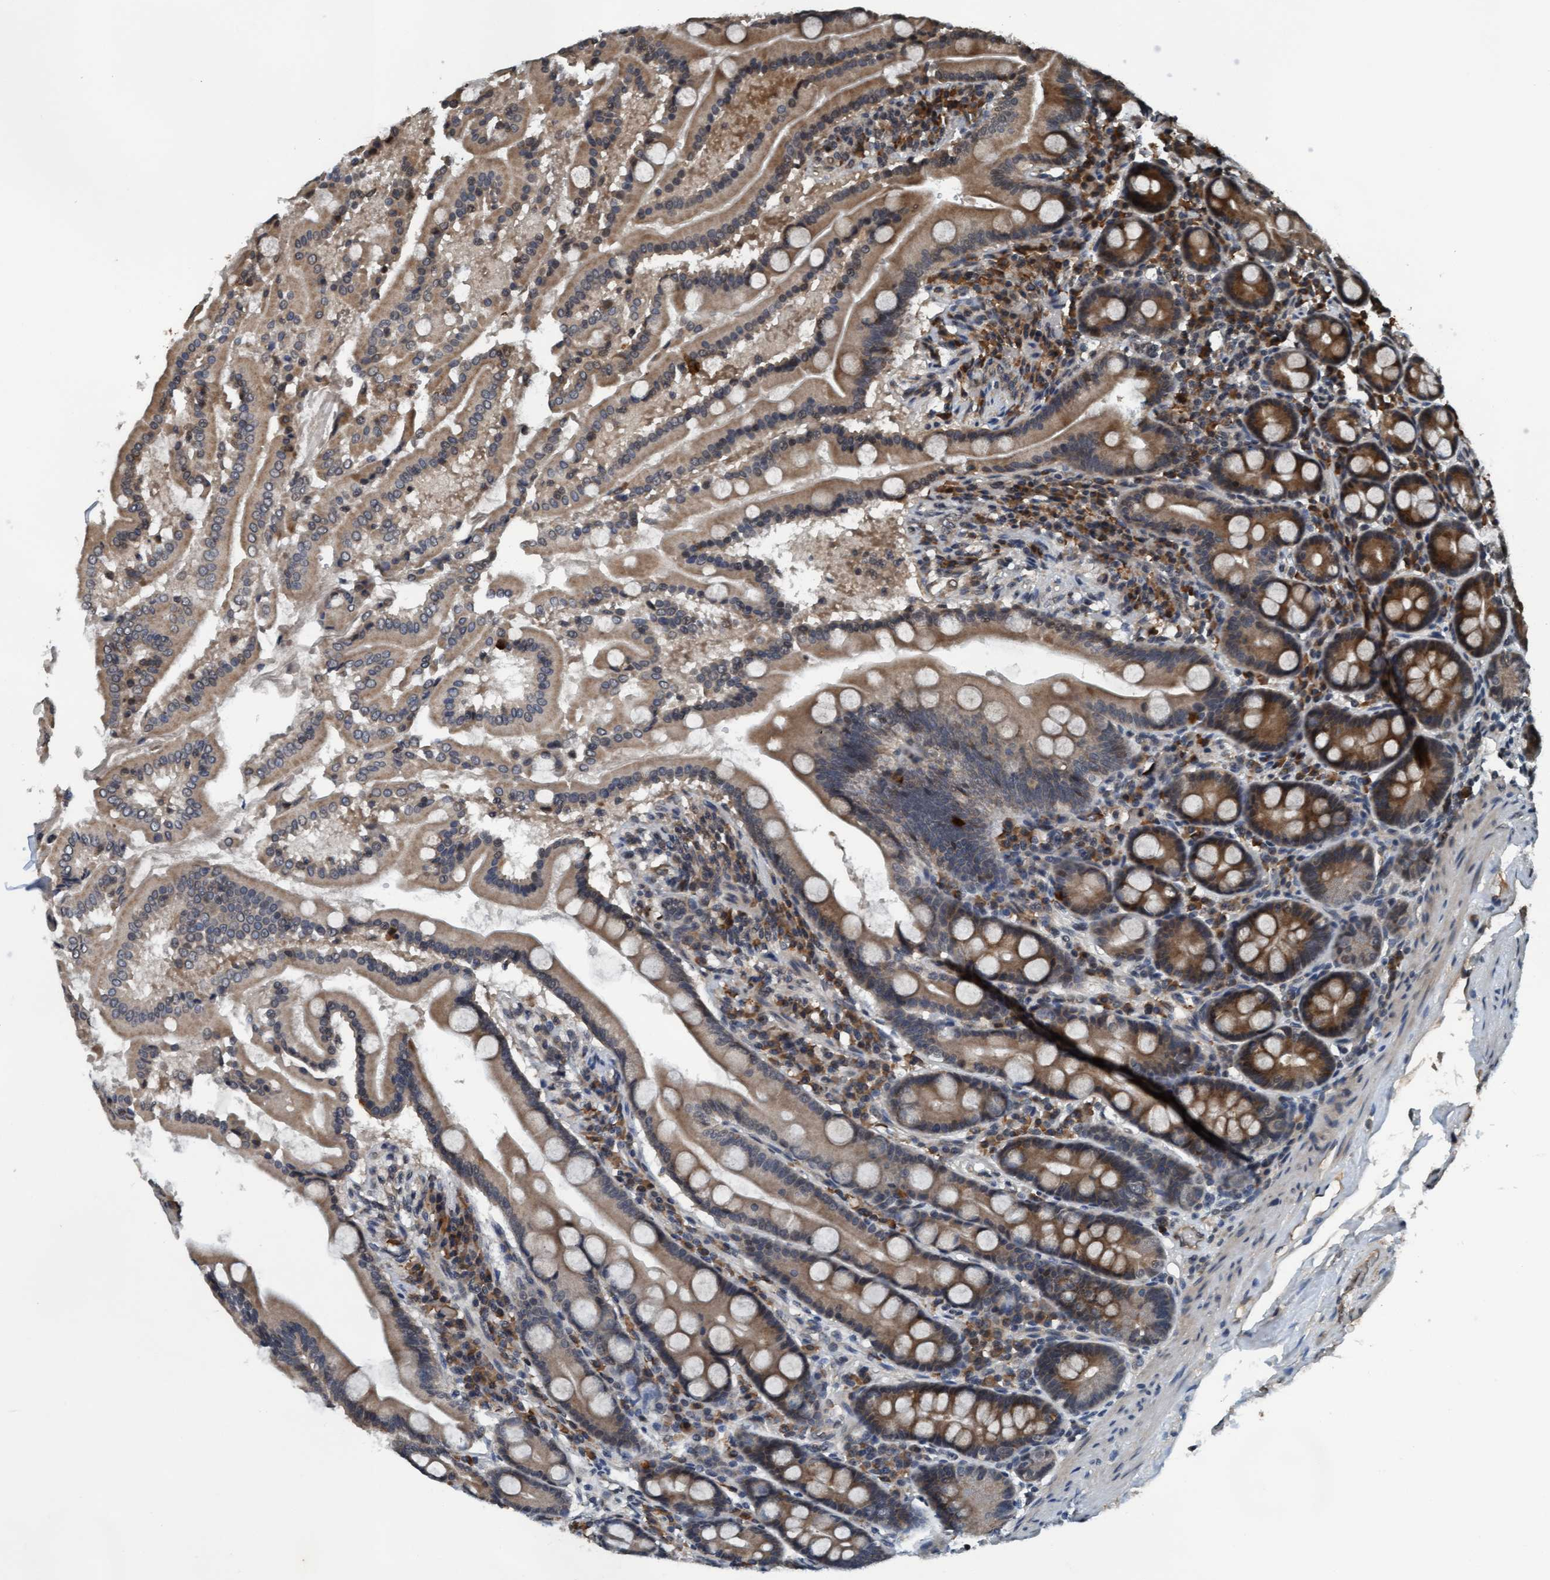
{"staining": {"intensity": "strong", "quantity": ">75%", "location": "cytoplasmic/membranous"}, "tissue": "duodenum", "cell_type": "Glandular cells", "image_type": "normal", "snomed": [{"axis": "morphology", "description": "Normal tissue, NOS"}, {"axis": "topography", "description": "Duodenum"}], "caption": "DAB (3,3'-diaminobenzidine) immunohistochemical staining of benign duodenum exhibits strong cytoplasmic/membranous protein expression in approximately >75% of glandular cells.", "gene": "WASF1", "patient": {"sex": "male", "age": 50}}